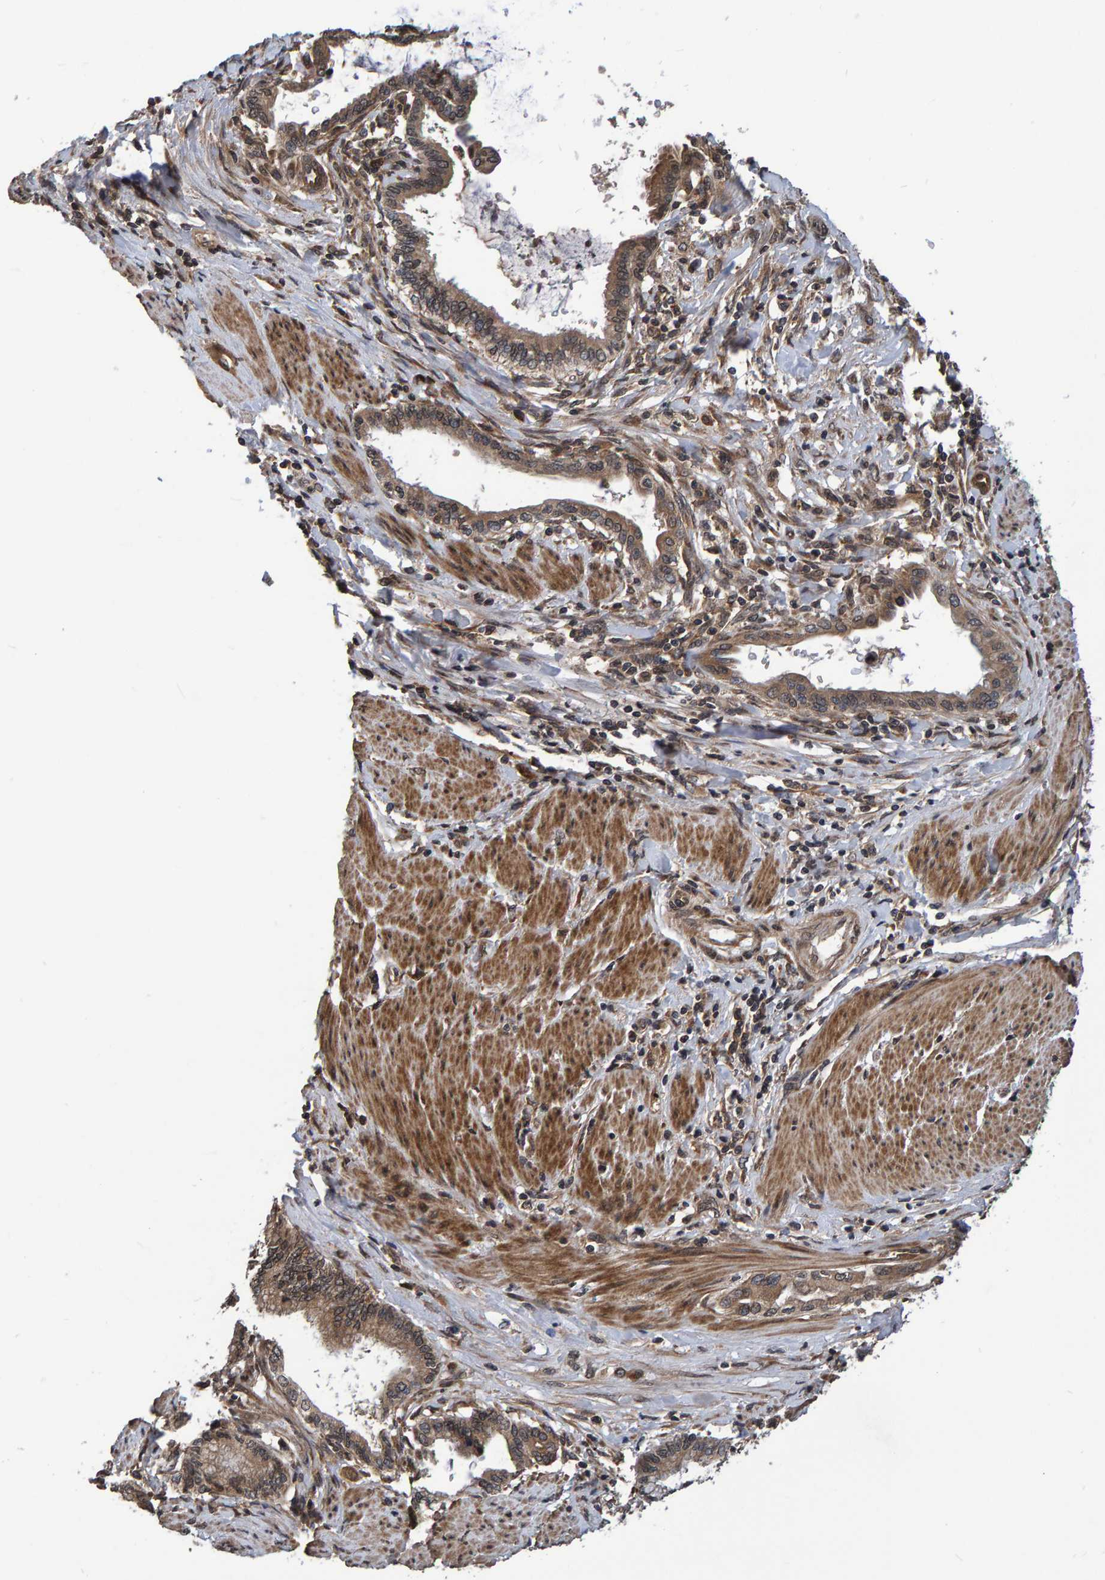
{"staining": {"intensity": "moderate", "quantity": ">75%", "location": "cytoplasmic/membranous"}, "tissue": "pancreatic cancer", "cell_type": "Tumor cells", "image_type": "cancer", "snomed": [{"axis": "morphology", "description": "Adenocarcinoma, NOS"}, {"axis": "topography", "description": "Pancreas"}], "caption": "Immunohistochemical staining of pancreatic cancer exhibits medium levels of moderate cytoplasmic/membranous staining in approximately >75% of tumor cells. Using DAB (3,3'-diaminobenzidine) (brown) and hematoxylin (blue) stains, captured at high magnification using brightfield microscopy.", "gene": "GAB2", "patient": {"sex": "female", "age": 64}}